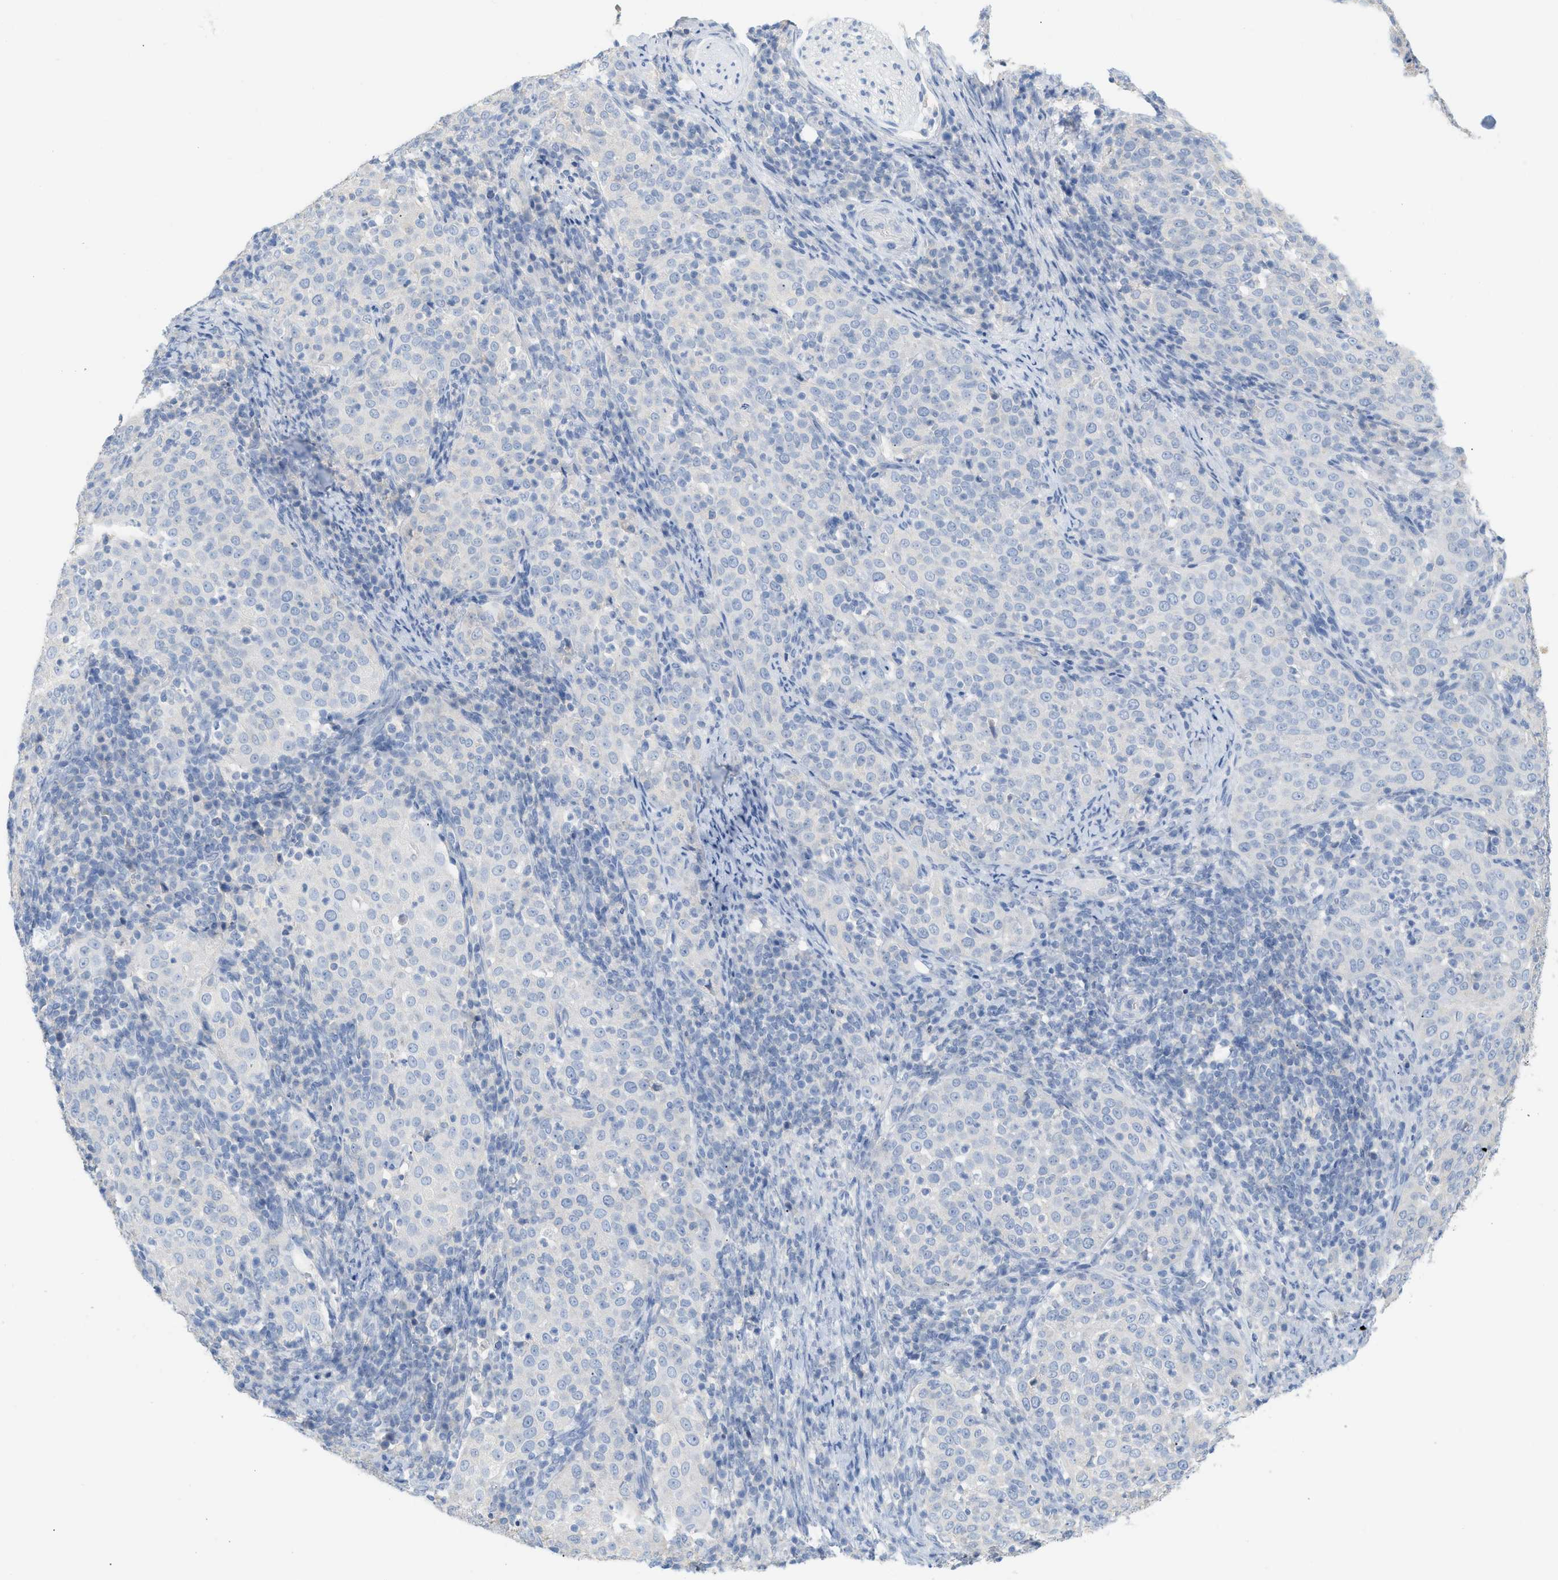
{"staining": {"intensity": "negative", "quantity": "none", "location": "none"}, "tissue": "cervical cancer", "cell_type": "Tumor cells", "image_type": "cancer", "snomed": [{"axis": "morphology", "description": "Squamous cell carcinoma, NOS"}, {"axis": "topography", "description": "Cervix"}], "caption": "Tumor cells are negative for brown protein staining in cervical squamous cell carcinoma. The staining was performed using DAB to visualize the protein expression in brown, while the nuclei were stained in blue with hematoxylin (Magnification: 20x).", "gene": "PAPPA", "patient": {"sex": "female", "age": 51}}